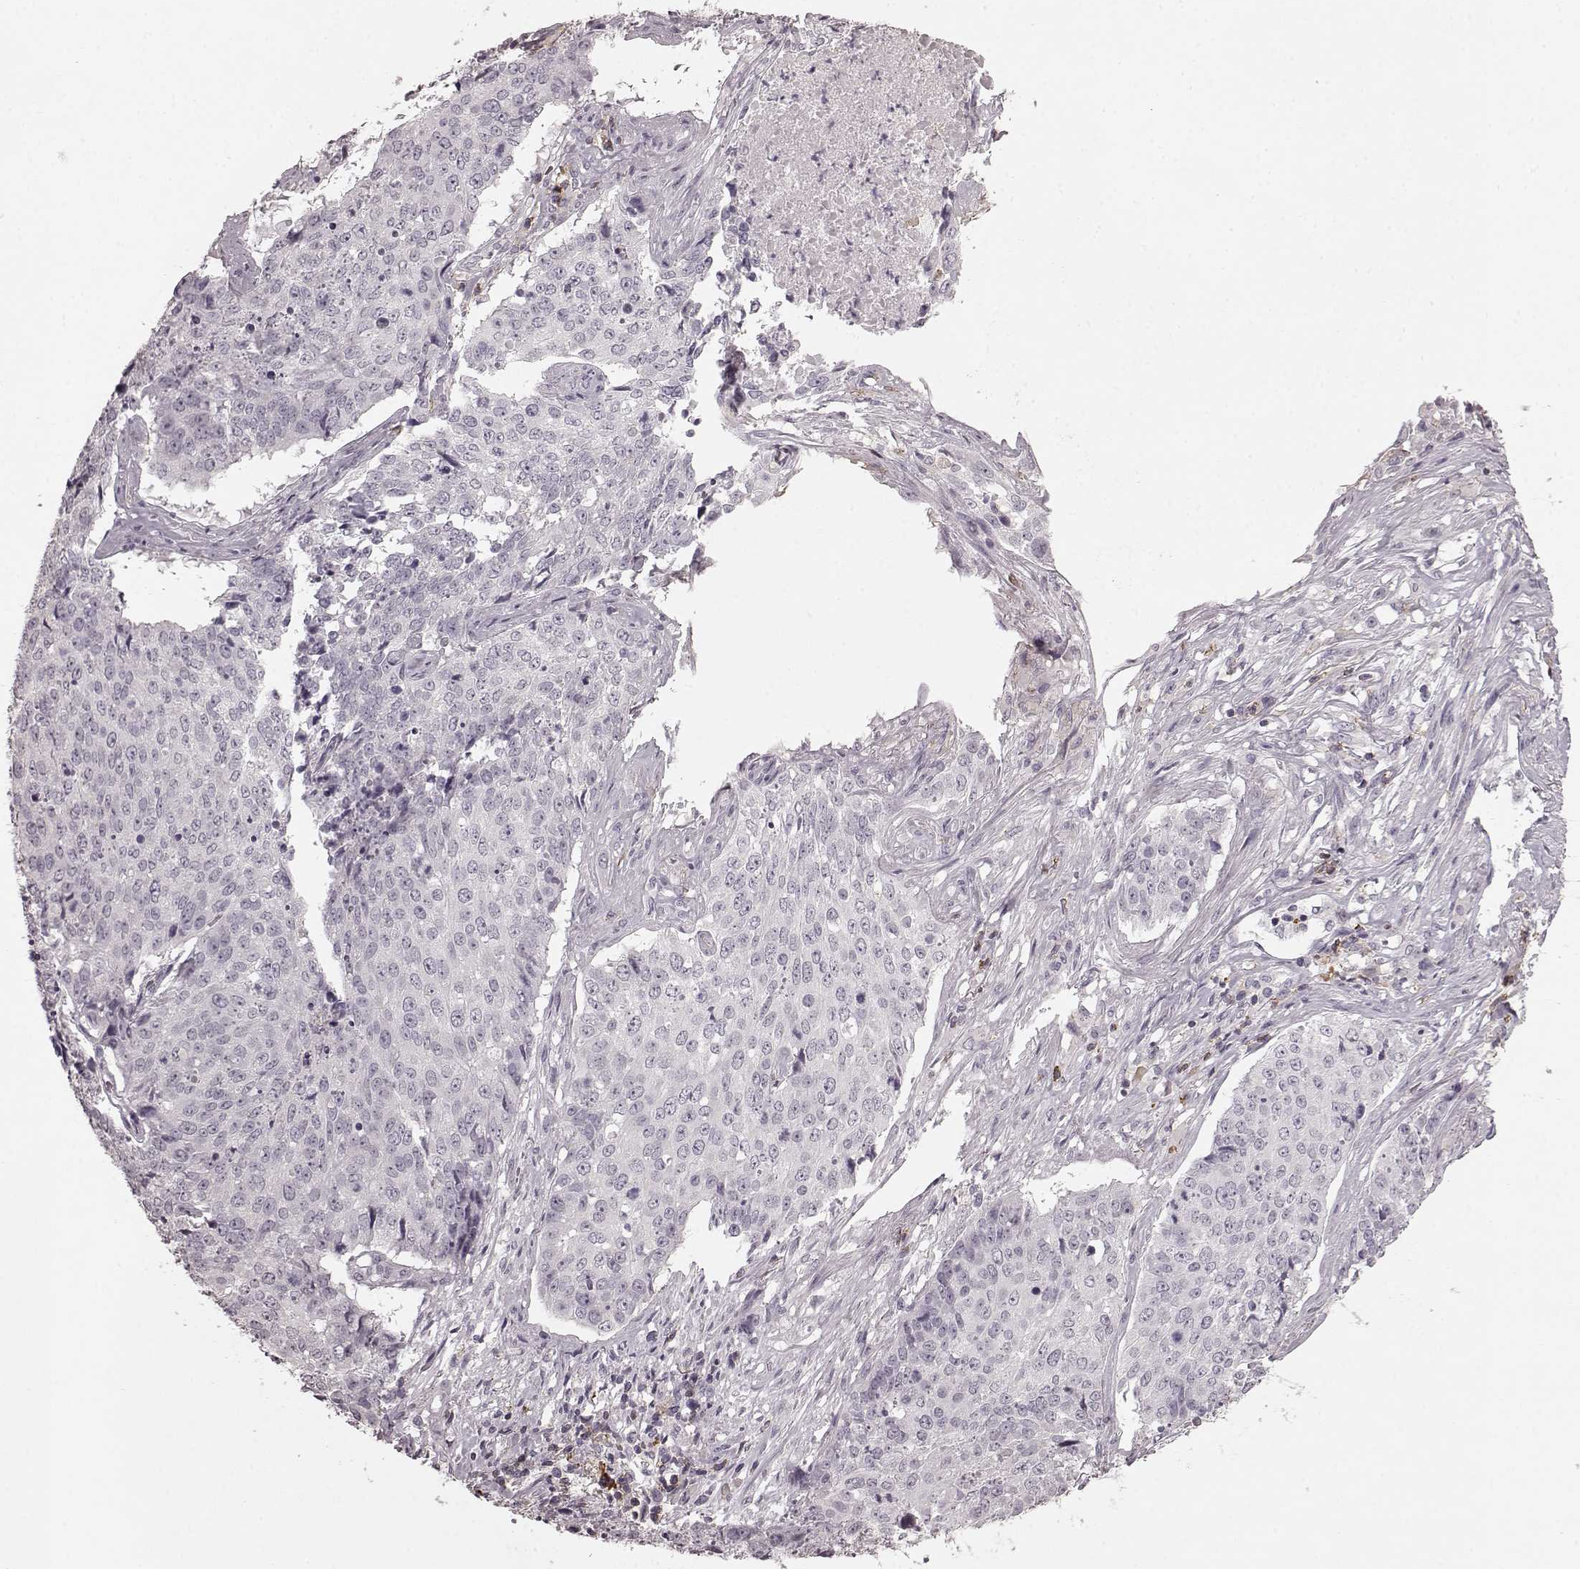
{"staining": {"intensity": "negative", "quantity": "none", "location": "none"}, "tissue": "lung cancer", "cell_type": "Tumor cells", "image_type": "cancer", "snomed": [{"axis": "morphology", "description": "Normal tissue, NOS"}, {"axis": "morphology", "description": "Squamous cell carcinoma, NOS"}, {"axis": "topography", "description": "Bronchus"}, {"axis": "topography", "description": "Lung"}], "caption": "Lung cancer was stained to show a protein in brown. There is no significant expression in tumor cells.", "gene": "CD28", "patient": {"sex": "male", "age": 64}}